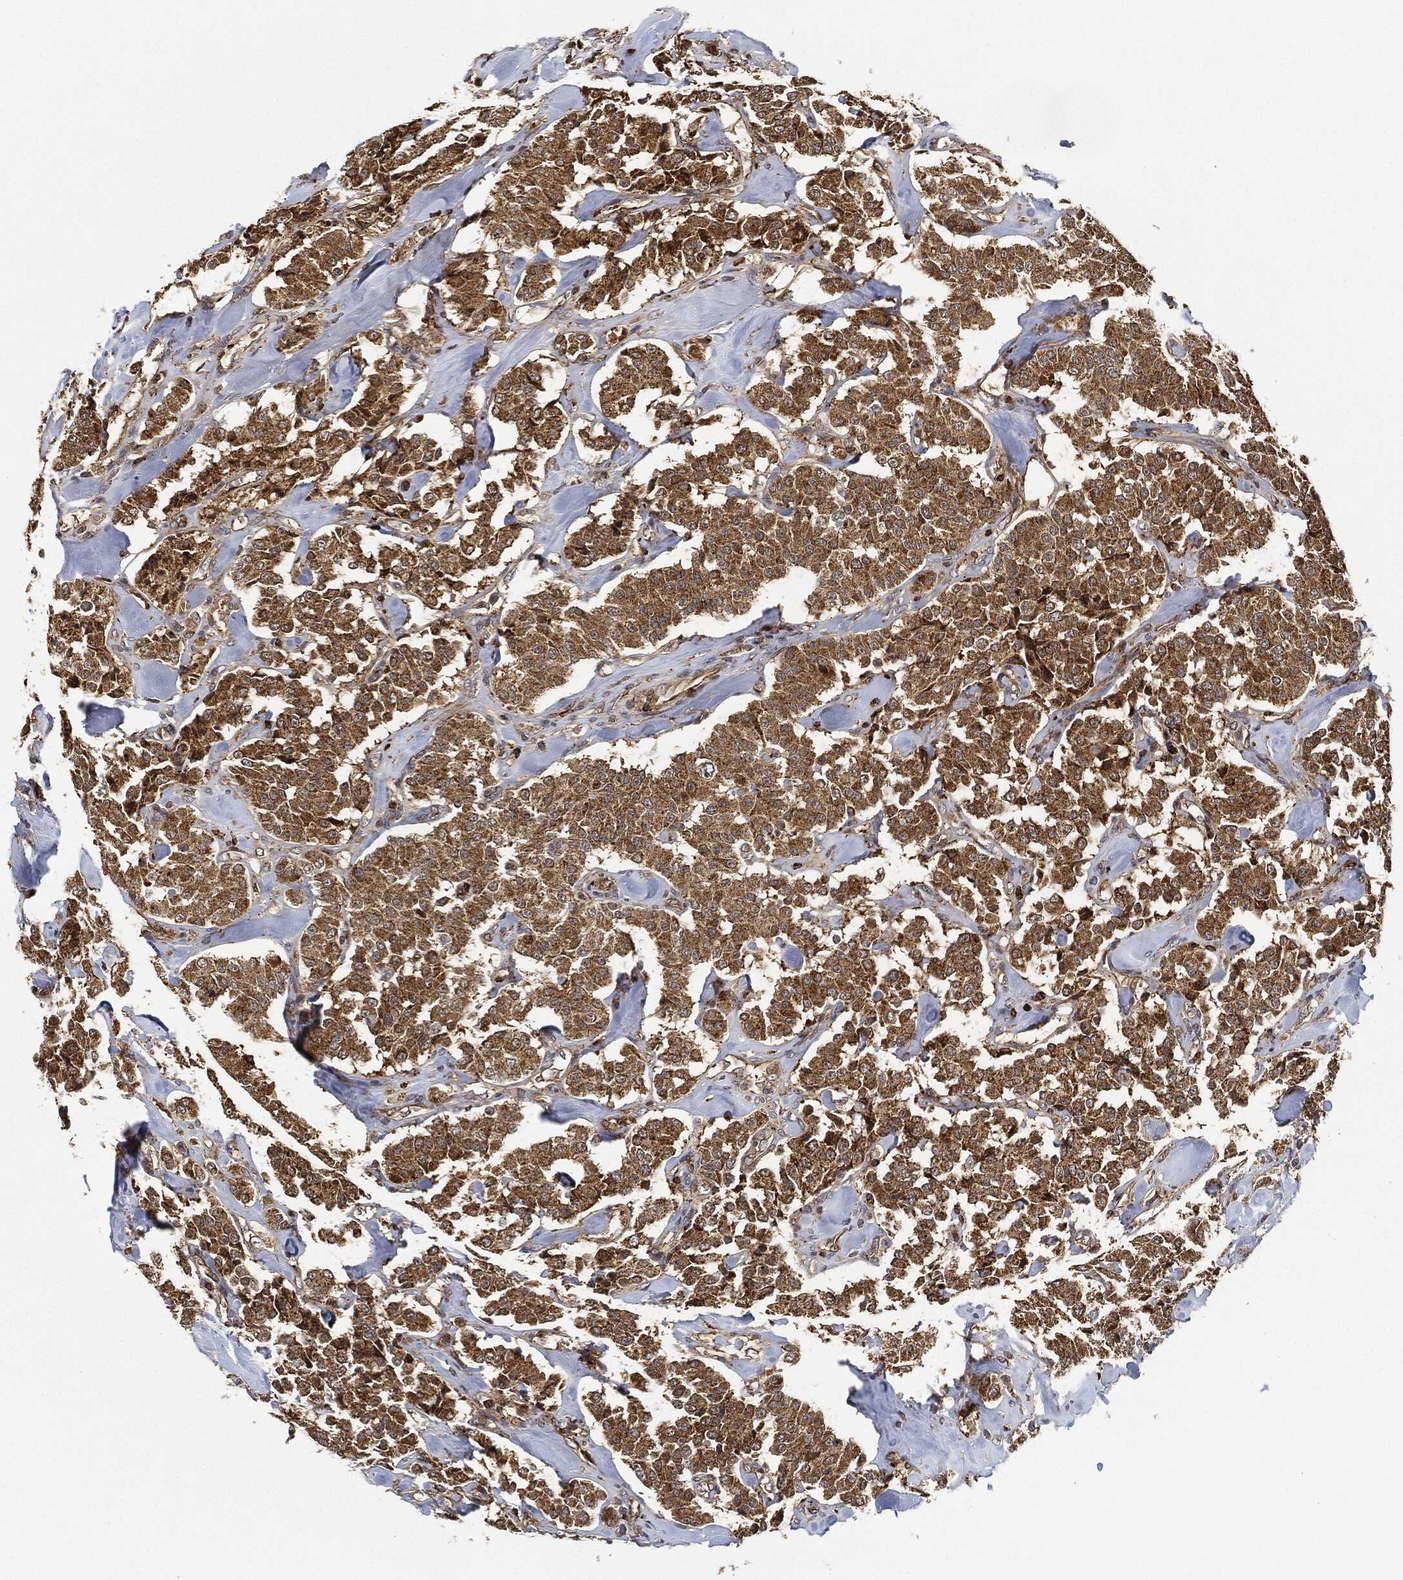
{"staining": {"intensity": "moderate", "quantity": ">75%", "location": "cytoplasmic/membranous"}, "tissue": "carcinoid", "cell_type": "Tumor cells", "image_type": "cancer", "snomed": [{"axis": "morphology", "description": "Carcinoid, malignant, NOS"}, {"axis": "topography", "description": "Pancreas"}], "caption": "Human carcinoid stained for a protein (brown) reveals moderate cytoplasmic/membranous positive positivity in approximately >75% of tumor cells.", "gene": "MAP3K3", "patient": {"sex": "male", "age": 41}}